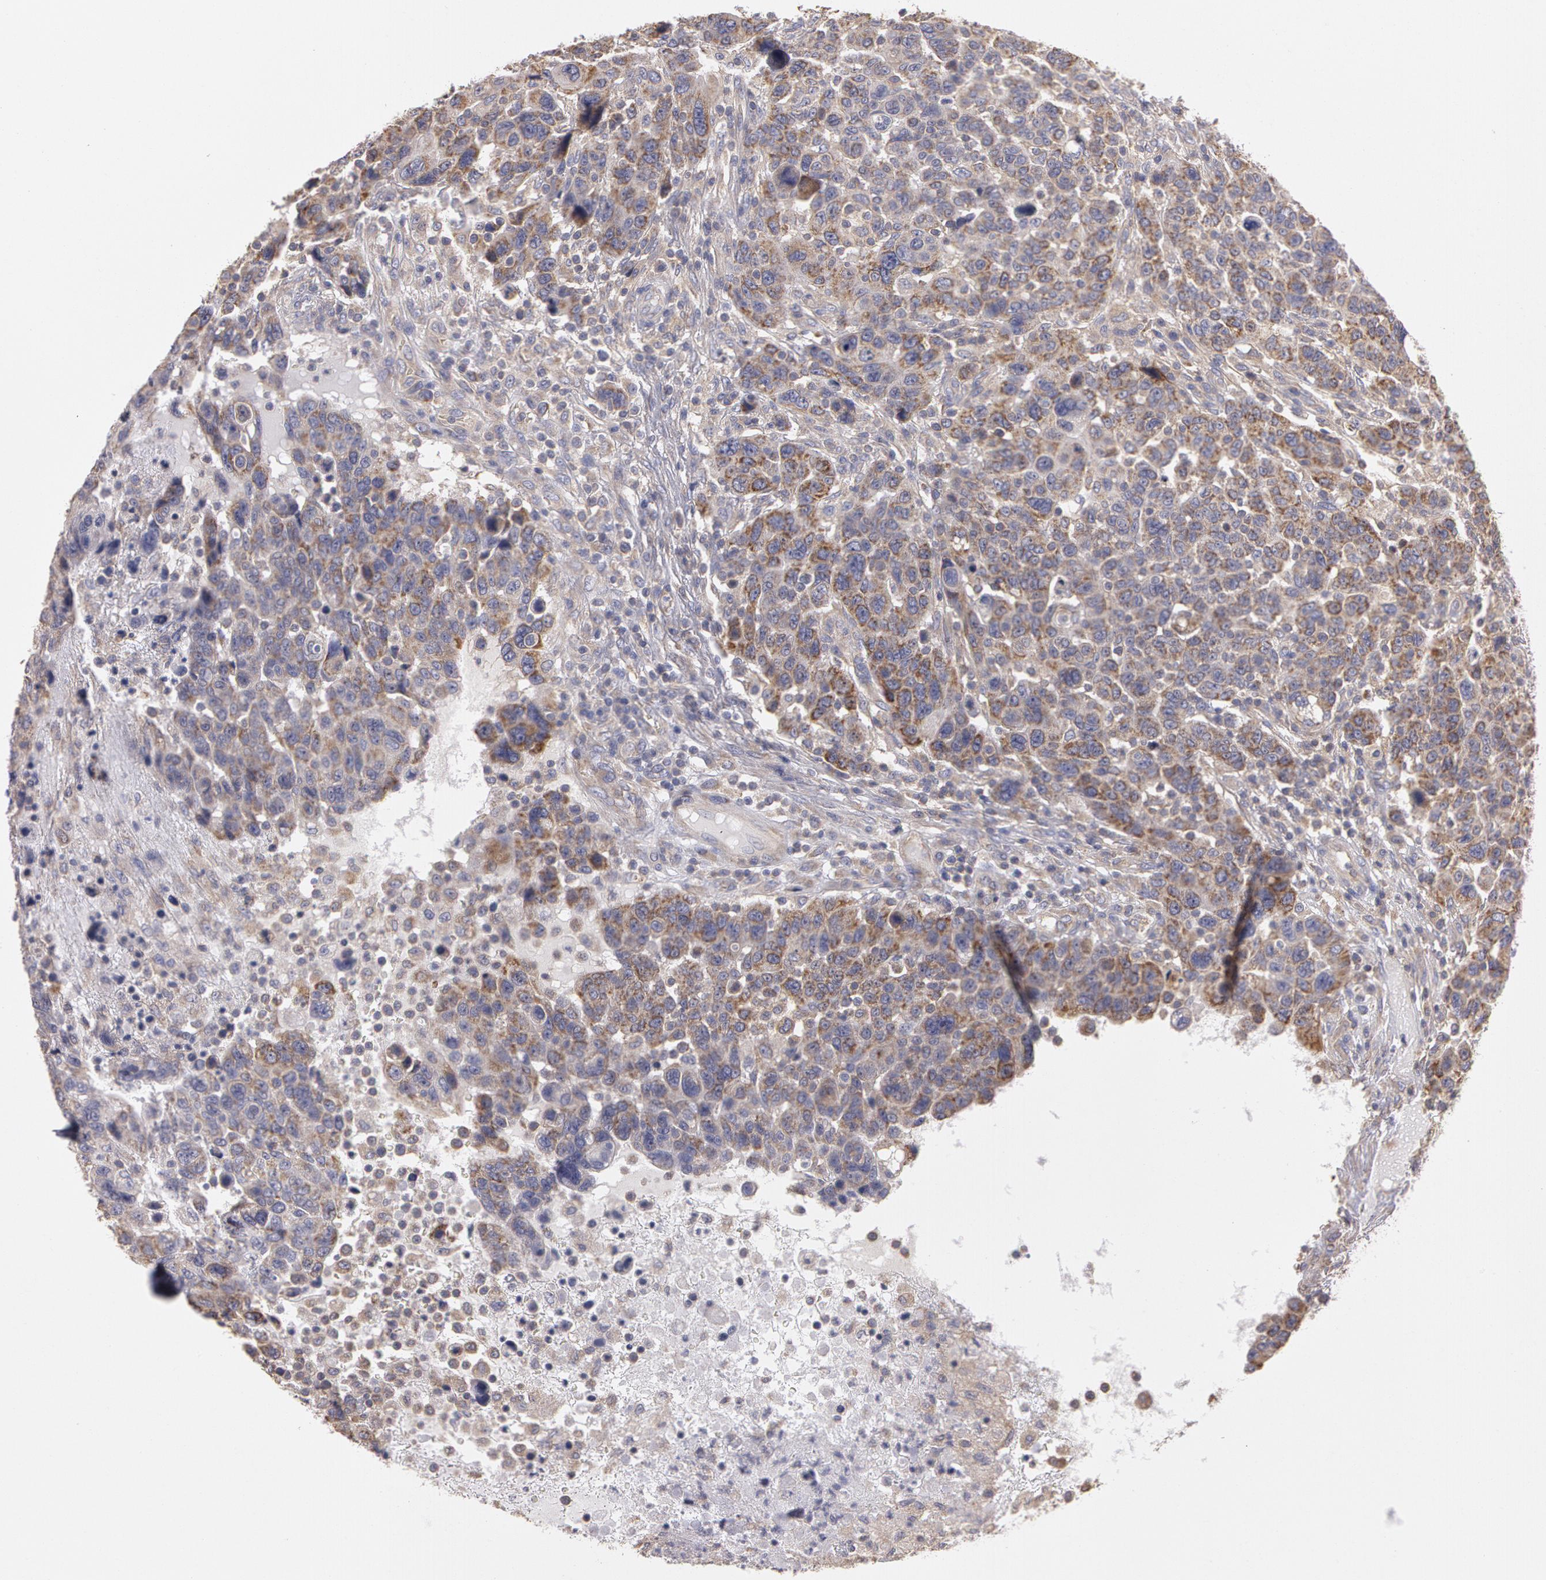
{"staining": {"intensity": "moderate", "quantity": "25%-75%", "location": "cytoplasmic/membranous"}, "tissue": "breast cancer", "cell_type": "Tumor cells", "image_type": "cancer", "snomed": [{"axis": "morphology", "description": "Duct carcinoma"}, {"axis": "topography", "description": "Breast"}], "caption": "Breast cancer stained with a brown dye shows moderate cytoplasmic/membranous positive positivity in about 25%-75% of tumor cells.", "gene": "NEK9", "patient": {"sex": "female", "age": 37}}